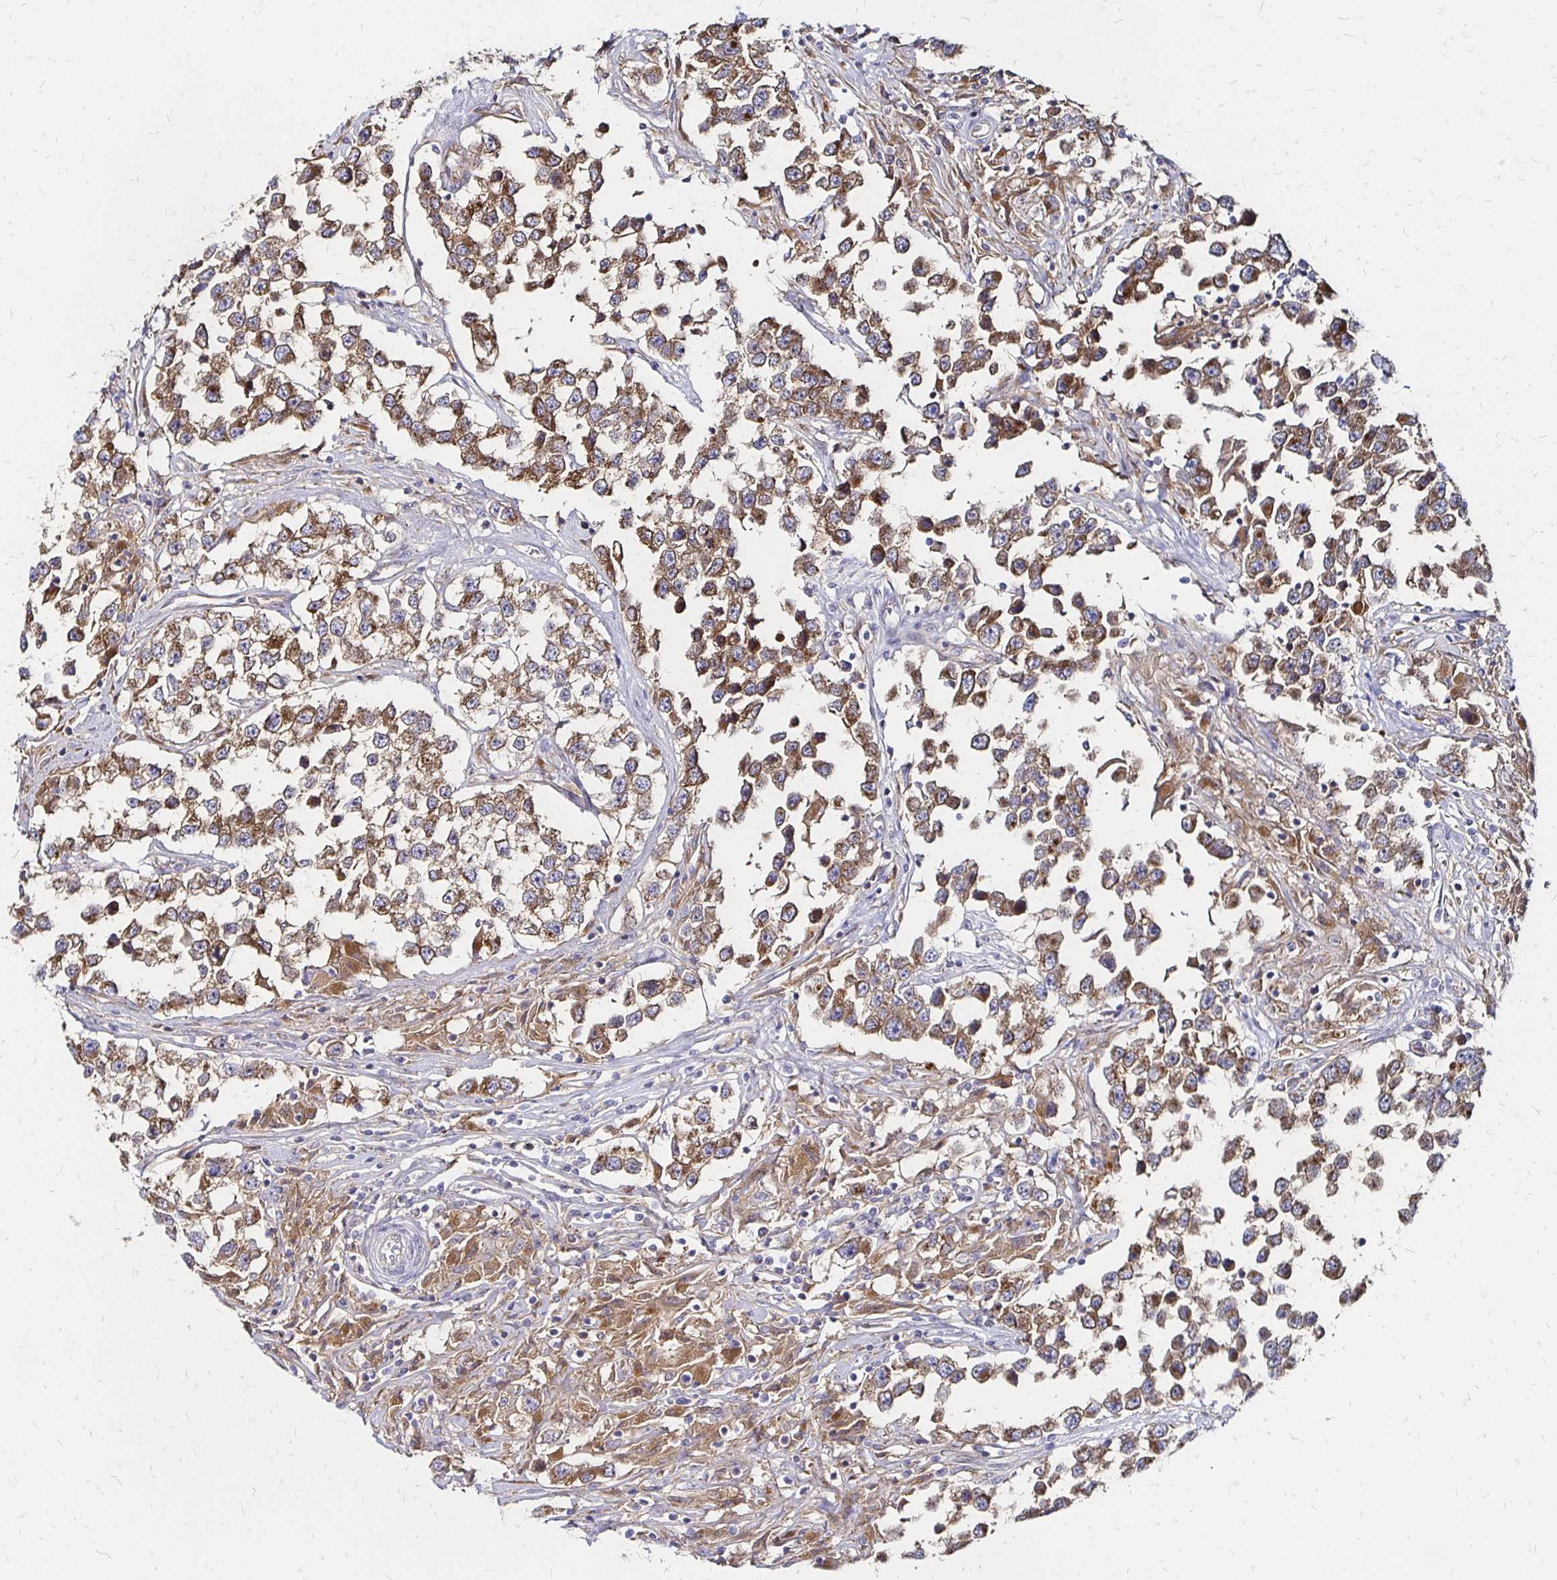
{"staining": {"intensity": "moderate", "quantity": ">75%", "location": "cytoplasmic/membranous"}, "tissue": "testis cancer", "cell_type": "Tumor cells", "image_type": "cancer", "snomed": [{"axis": "morphology", "description": "Seminoma, NOS"}, {"axis": "topography", "description": "Testis"}], "caption": "A brown stain labels moderate cytoplasmic/membranous staining of a protein in testis cancer (seminoma) tumor cells.", "gene": "NCSTN", "patient": {"sex": "male", "age": 46}}